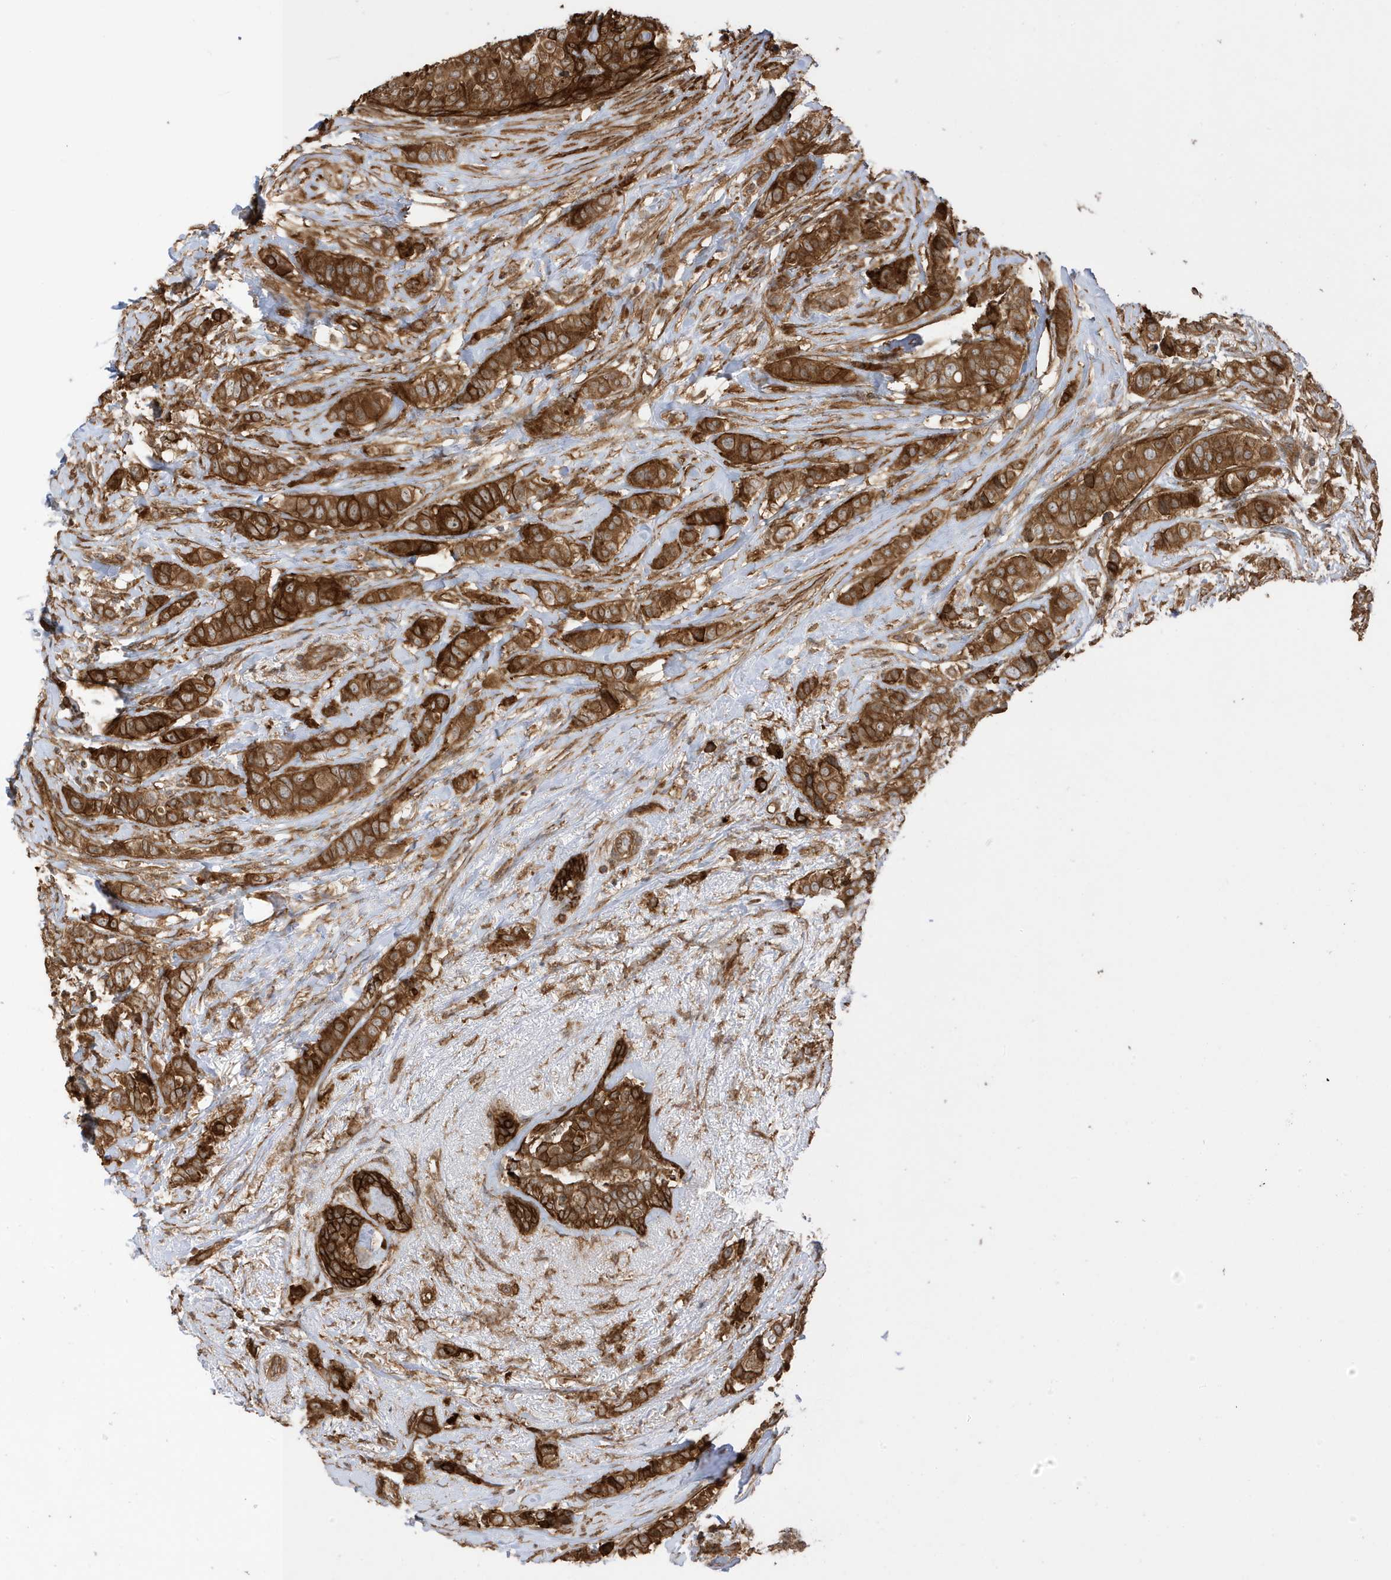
{"staining": {"intensity": "strong", "quantity": ">75%", "location": "cytoplasmic/membranous"}, "tissue": "breast cancer", "cell_type": "Tumor cells", "image_type": "cancer", "snomed": [{"axis": "morphology", "description": "Lobular carcinoma"}, {"axis": "topography", "description": "Breast"}], "caption": "Breast cancer (lobular carcinoma) stained with a brown dye displays strong cytoplasmic/membranous positive staining in approximately >75% of tumor cells.", "gene": "CDC42EP3", "patient": {"sex": "female", "age": 51}}